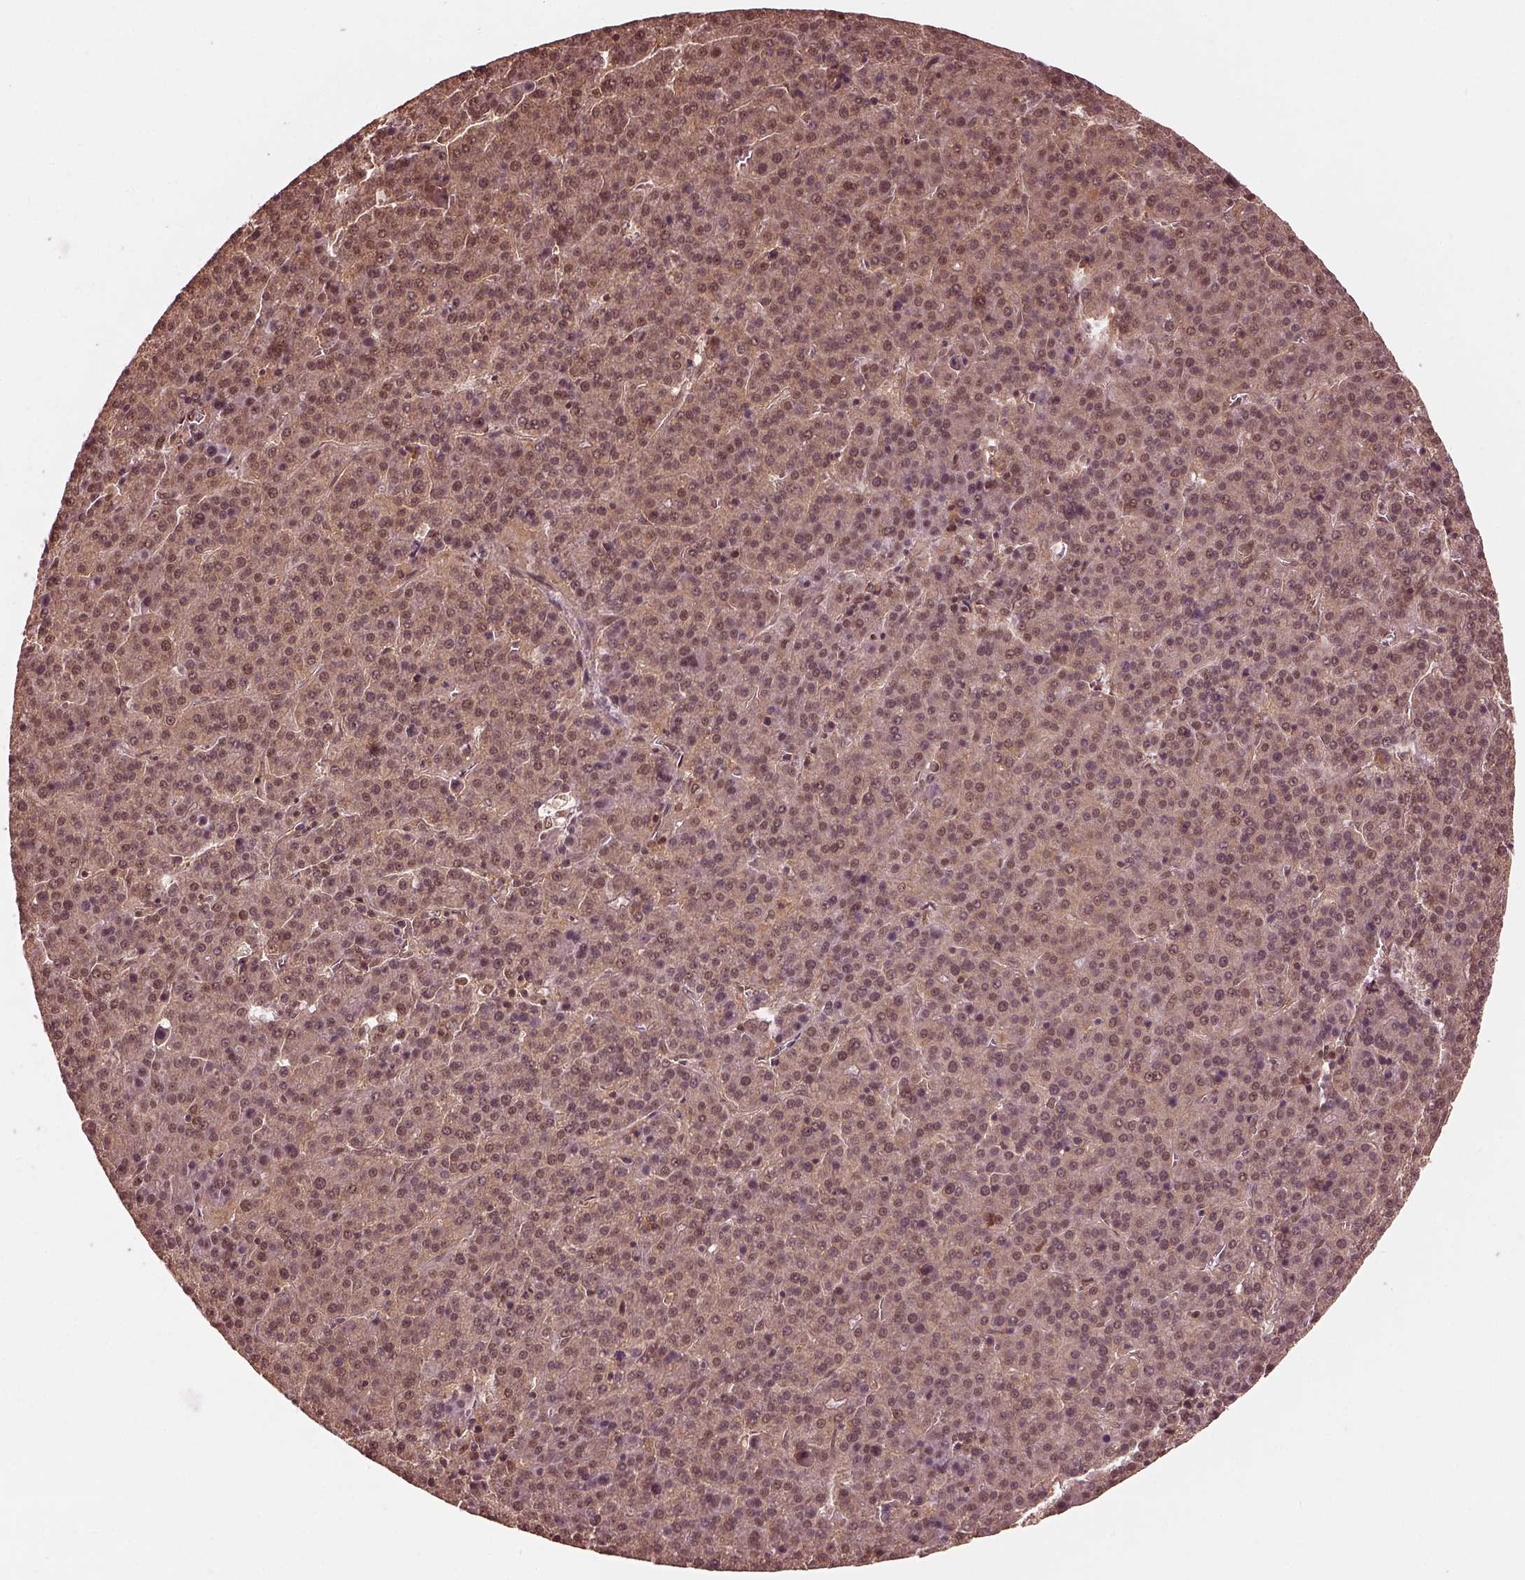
{"staining": {"intensity": "weak", "quantity": ">75%", "location": "cytoplasmic/membranous"}, "tissue": "liver cancer", "cell_type": "Tumor cells", "image_type": "cancer", "snomed": [{"axis": "morphology", "description": "Carcinoma, Hepatocellular, NOS"}, {"axis": "topography", "description": "Liver"}], "caption": "Weak cytoplasmic/membranous positivity for a protein is seen in about >75% of tumor cells of hepatocellular carcinoma (liver) using IHC.", "gene": "PSMC5", "patient": {"sex": "female", "age": 58}}